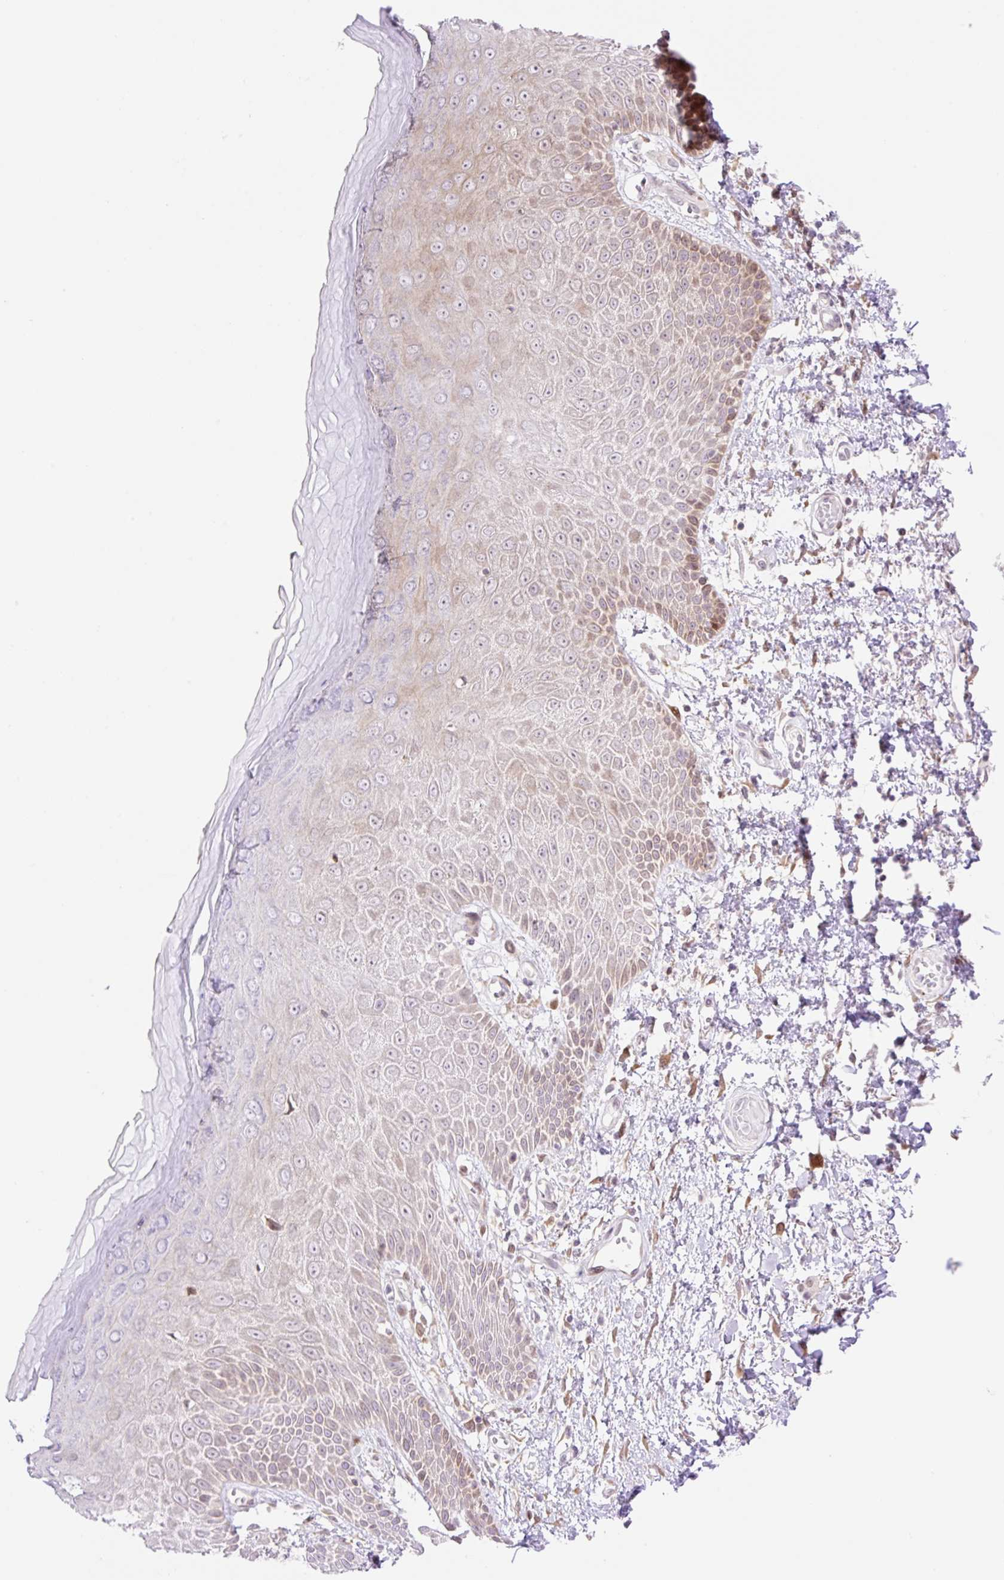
{"staining": {"intensity": "moderate", "quantity": "25%-75%", "location": "cytoplasmic/membranous,nuclear"}, "tissue": "skin", "cell_type": "Epidermal cells", "image_type": "normal", "snomed": [{"axis": "morphology", "description": "Normal tissue, NOS"}, {"axis": "topography", "description": "Anal"}, {"axis": "topography", "description": "Peripheral nerve tissue"}], "caption": "Skin stained with immunohistochemistry (IHC) displays moderate cytoplasmic/membranous,nuclear staining in about 25%-75% of epidermal cells.", "gene": "ENSG00000264668", "patient": {"sex": "male", "age": 78}}